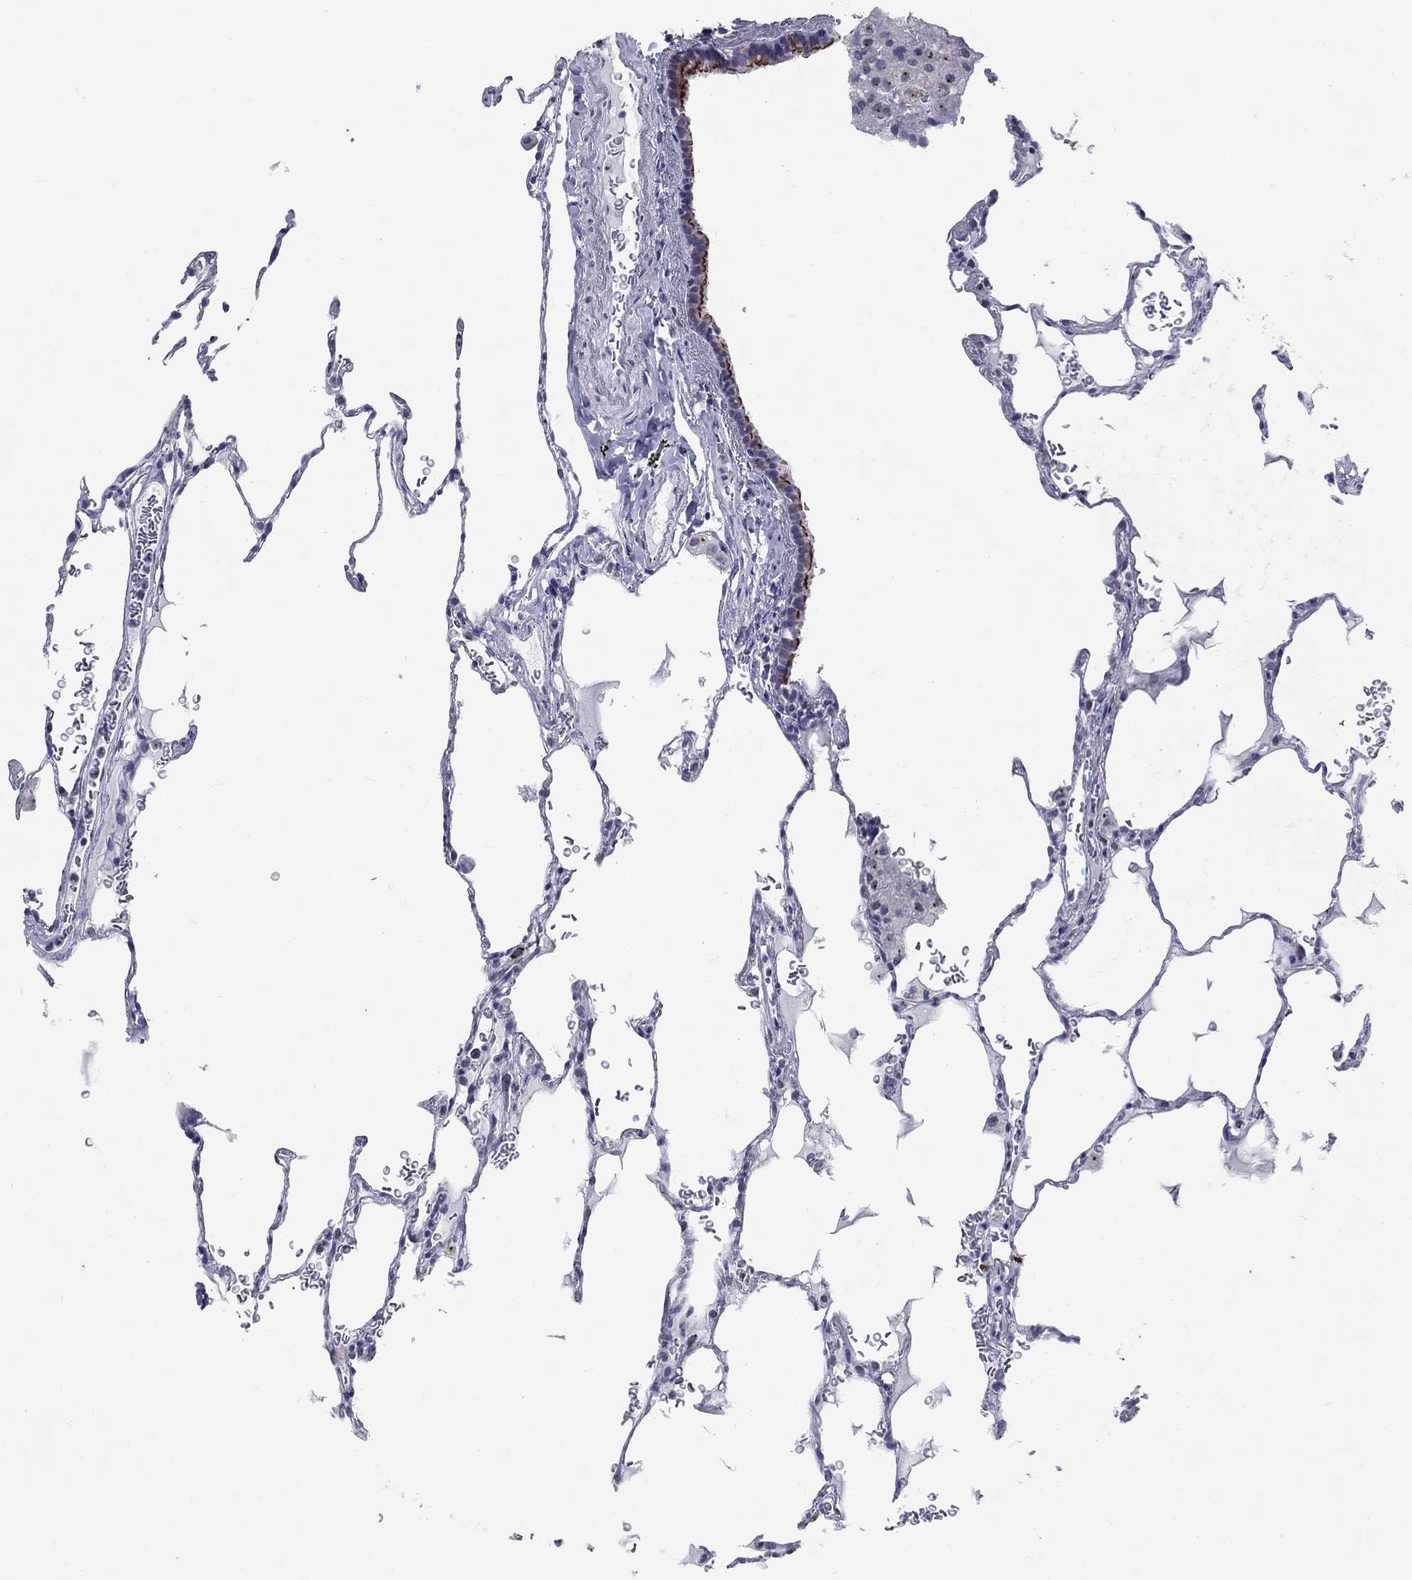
{"staining": {"intensity": "negative", "quantity": "none", "location": "none"}, "tissue": "lung", "cell_type": "Alveolar cells", "image_type": "normal", "snomed": [{"axis": "morphology", "description": "Normal tissue, NOS"}, {"axis": "morphology", "description": "Adenocarcinoma, metastatic, NOS"}, {"axis": "topography", "description": "Lung"}], "caption": "A high-resolution micrograph shows immunohistochemistry staining of normal lung, which demonstrates no significant positivity in alveolar cells.", "gene": "CEP43", "patient": {"sex": "male", "age": 45}}